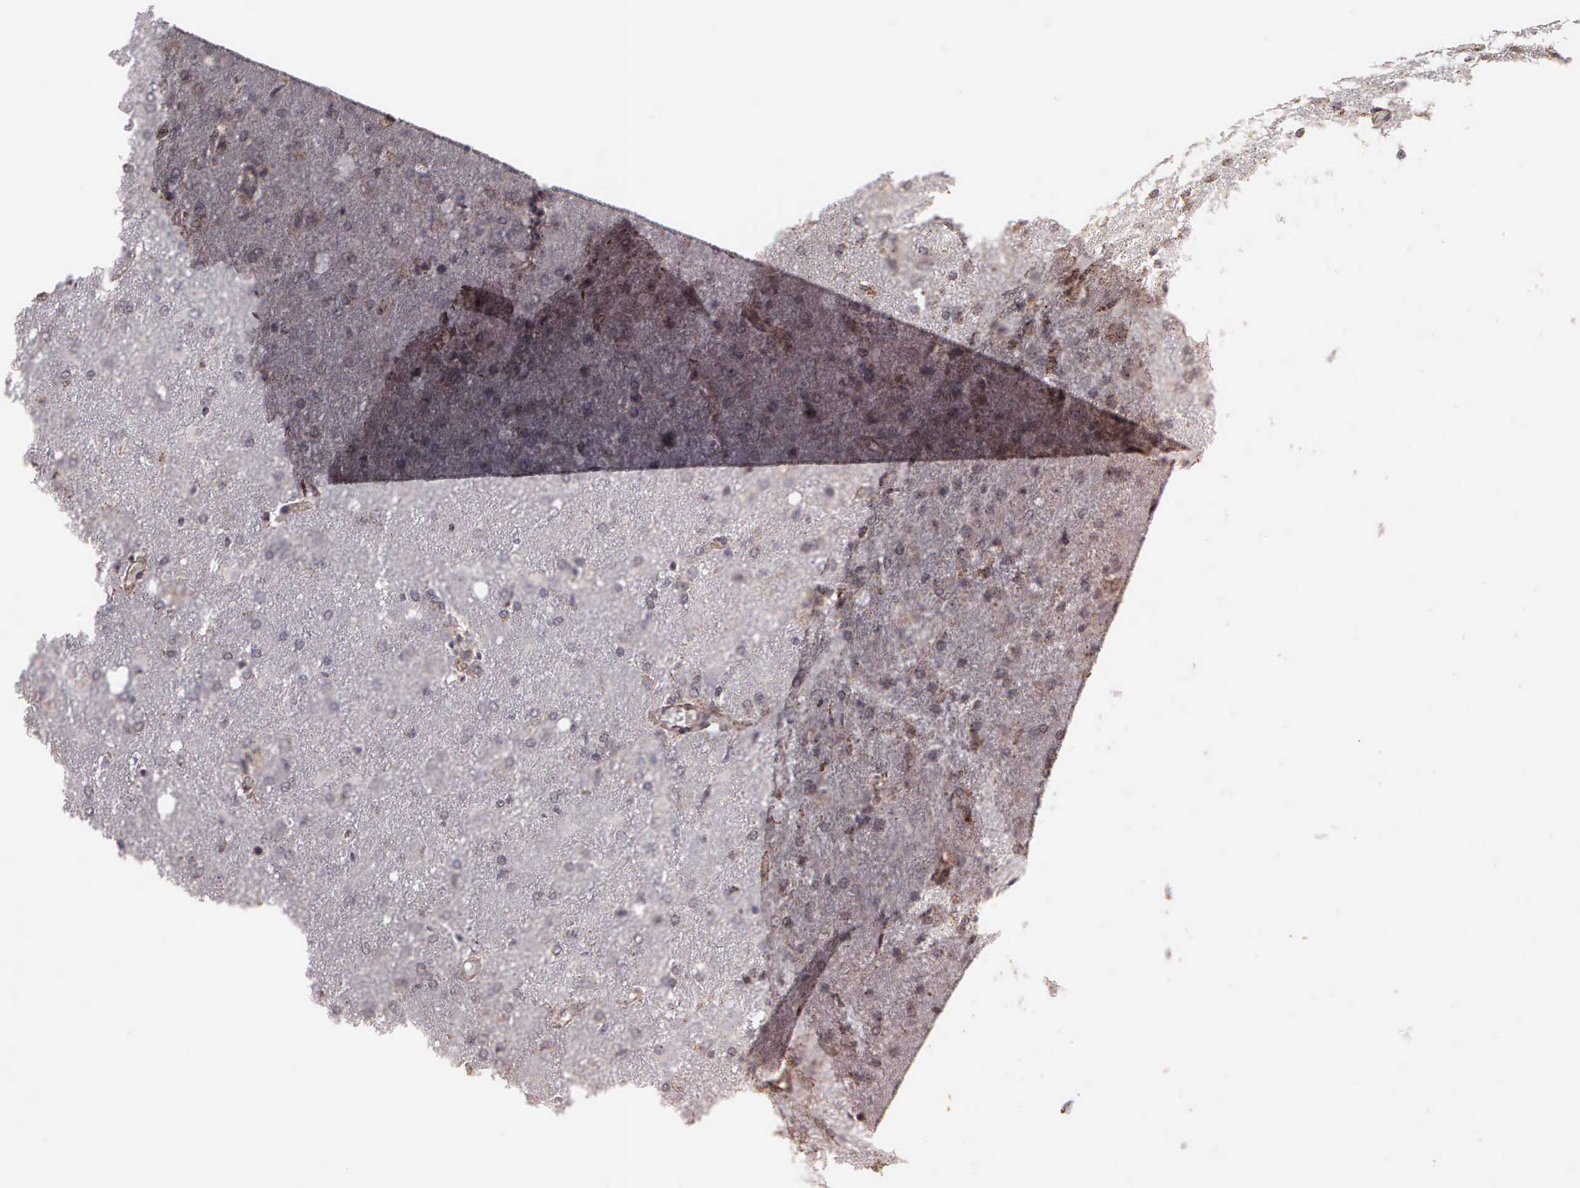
{"staining": {"intensity": "weak", "quantity": "25%-75%", "location": "cytoplasmic/membranous,nuclear"}, "tissue": "glioma", "cell_type": "Tumor cells", "image_type": "cancer", "snomed": [{"axis": "morphology", "description": "Glioma, malignant, High grade"}, {"axis": "topography", "description": "Brain"}], "caption": "High-grade glioma (malignant) stained with a brown dye exhibits weak cytoplasmic/membranous and nuclear positive expression in about 25%-75% of tumor cells.", "gene": "NGDN", "patient": {"sex": "male", "age": 68}}